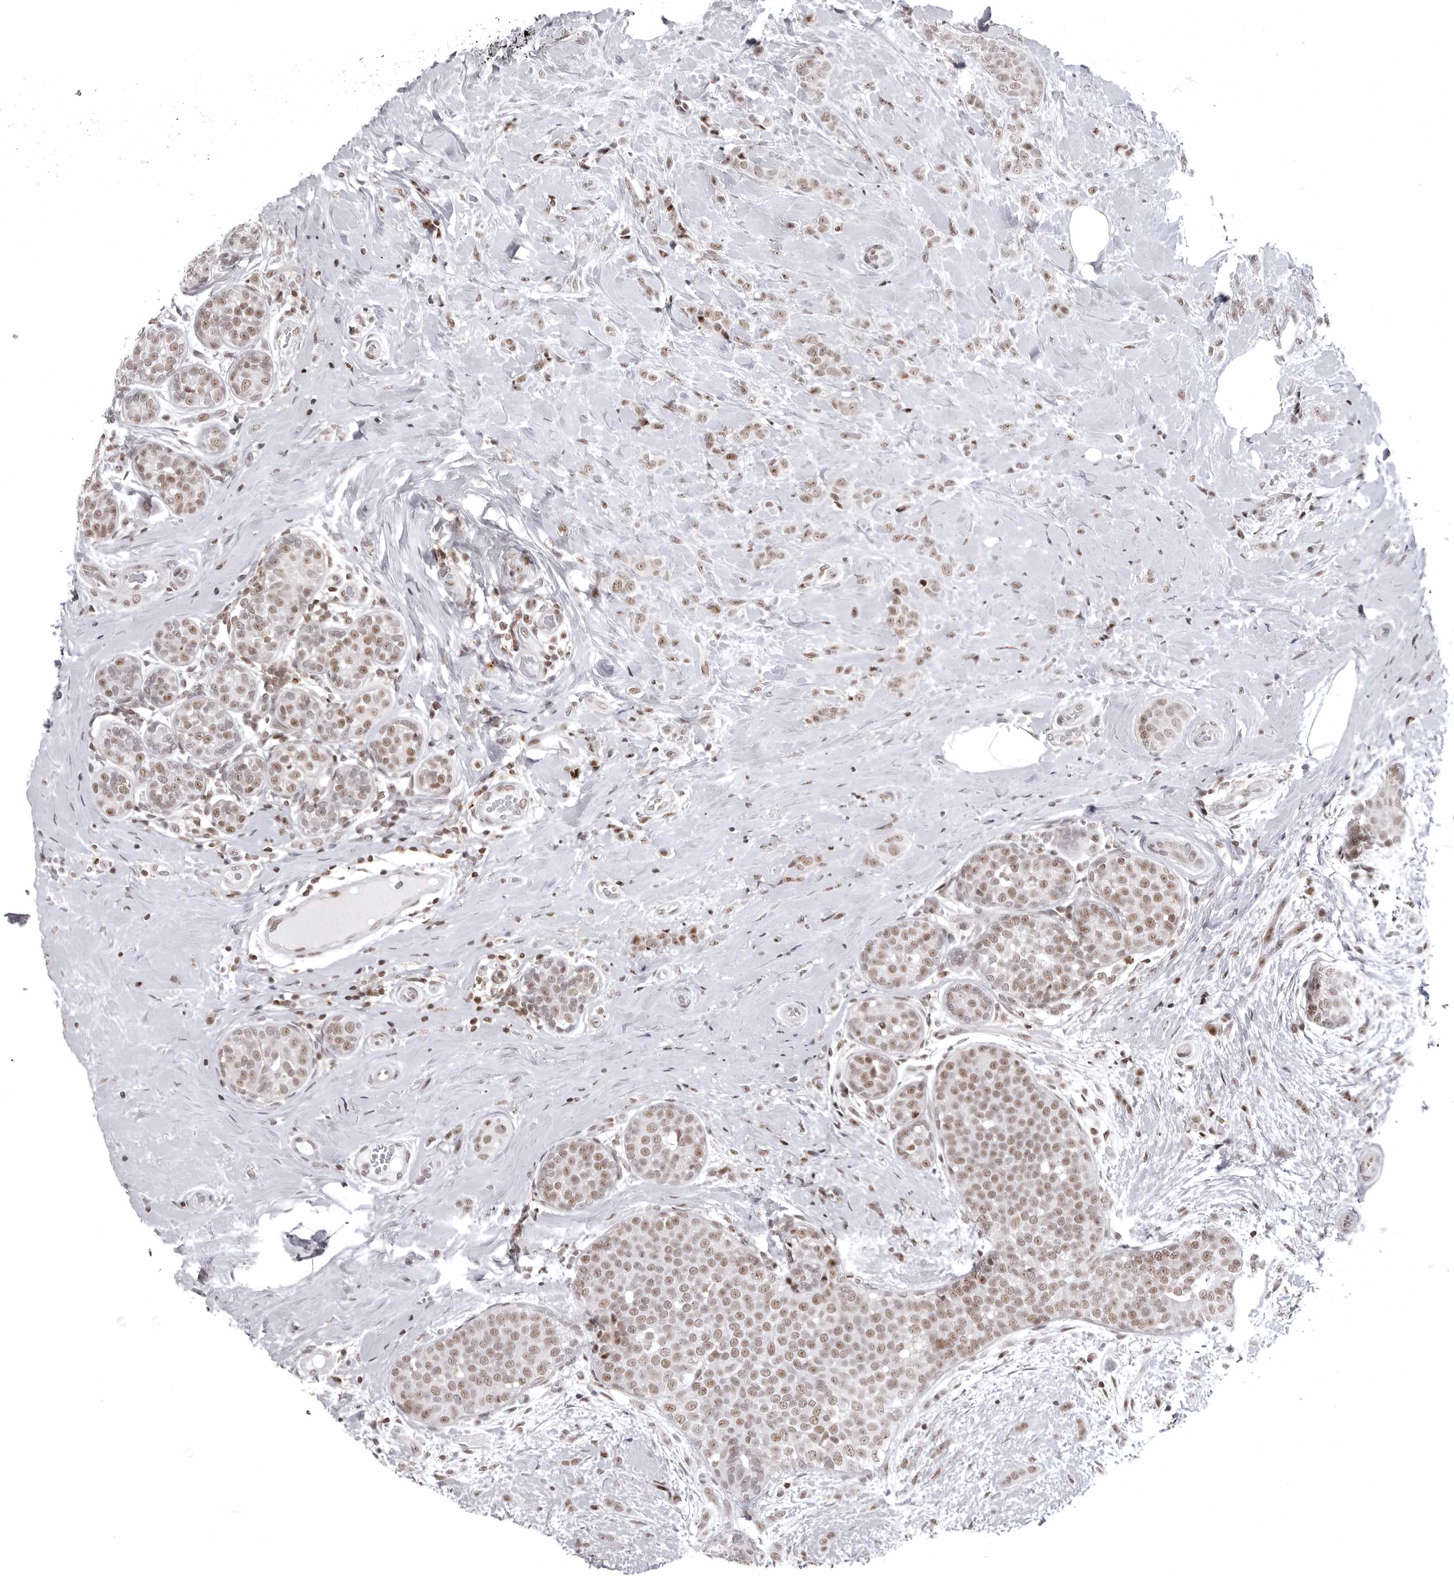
{"staining": {"intensity": "moderate", "quantity": ">75%", "location": "nuclear"}, "tissue": "breast cancer", "cell_type": "Tumor cells", "image_type": "cancer", "snomed": [{"axis": "morphology", "description": "Lobular carcinoma, in situ"}, {"axis": "morphology", "description": "Lobular carcinoma"}, {"axis": "topography", "description": "Breast"}], "caption": "An immunohistochemistry (IHC) image of neoplastic tissue is shown. Protein staining in brown shows moderate nuclear positivity in breast cancer (lobular carcinoma) within tumor cells.", "gene": "WRAP53", "patient": {"sex": "female", "age": 41}}